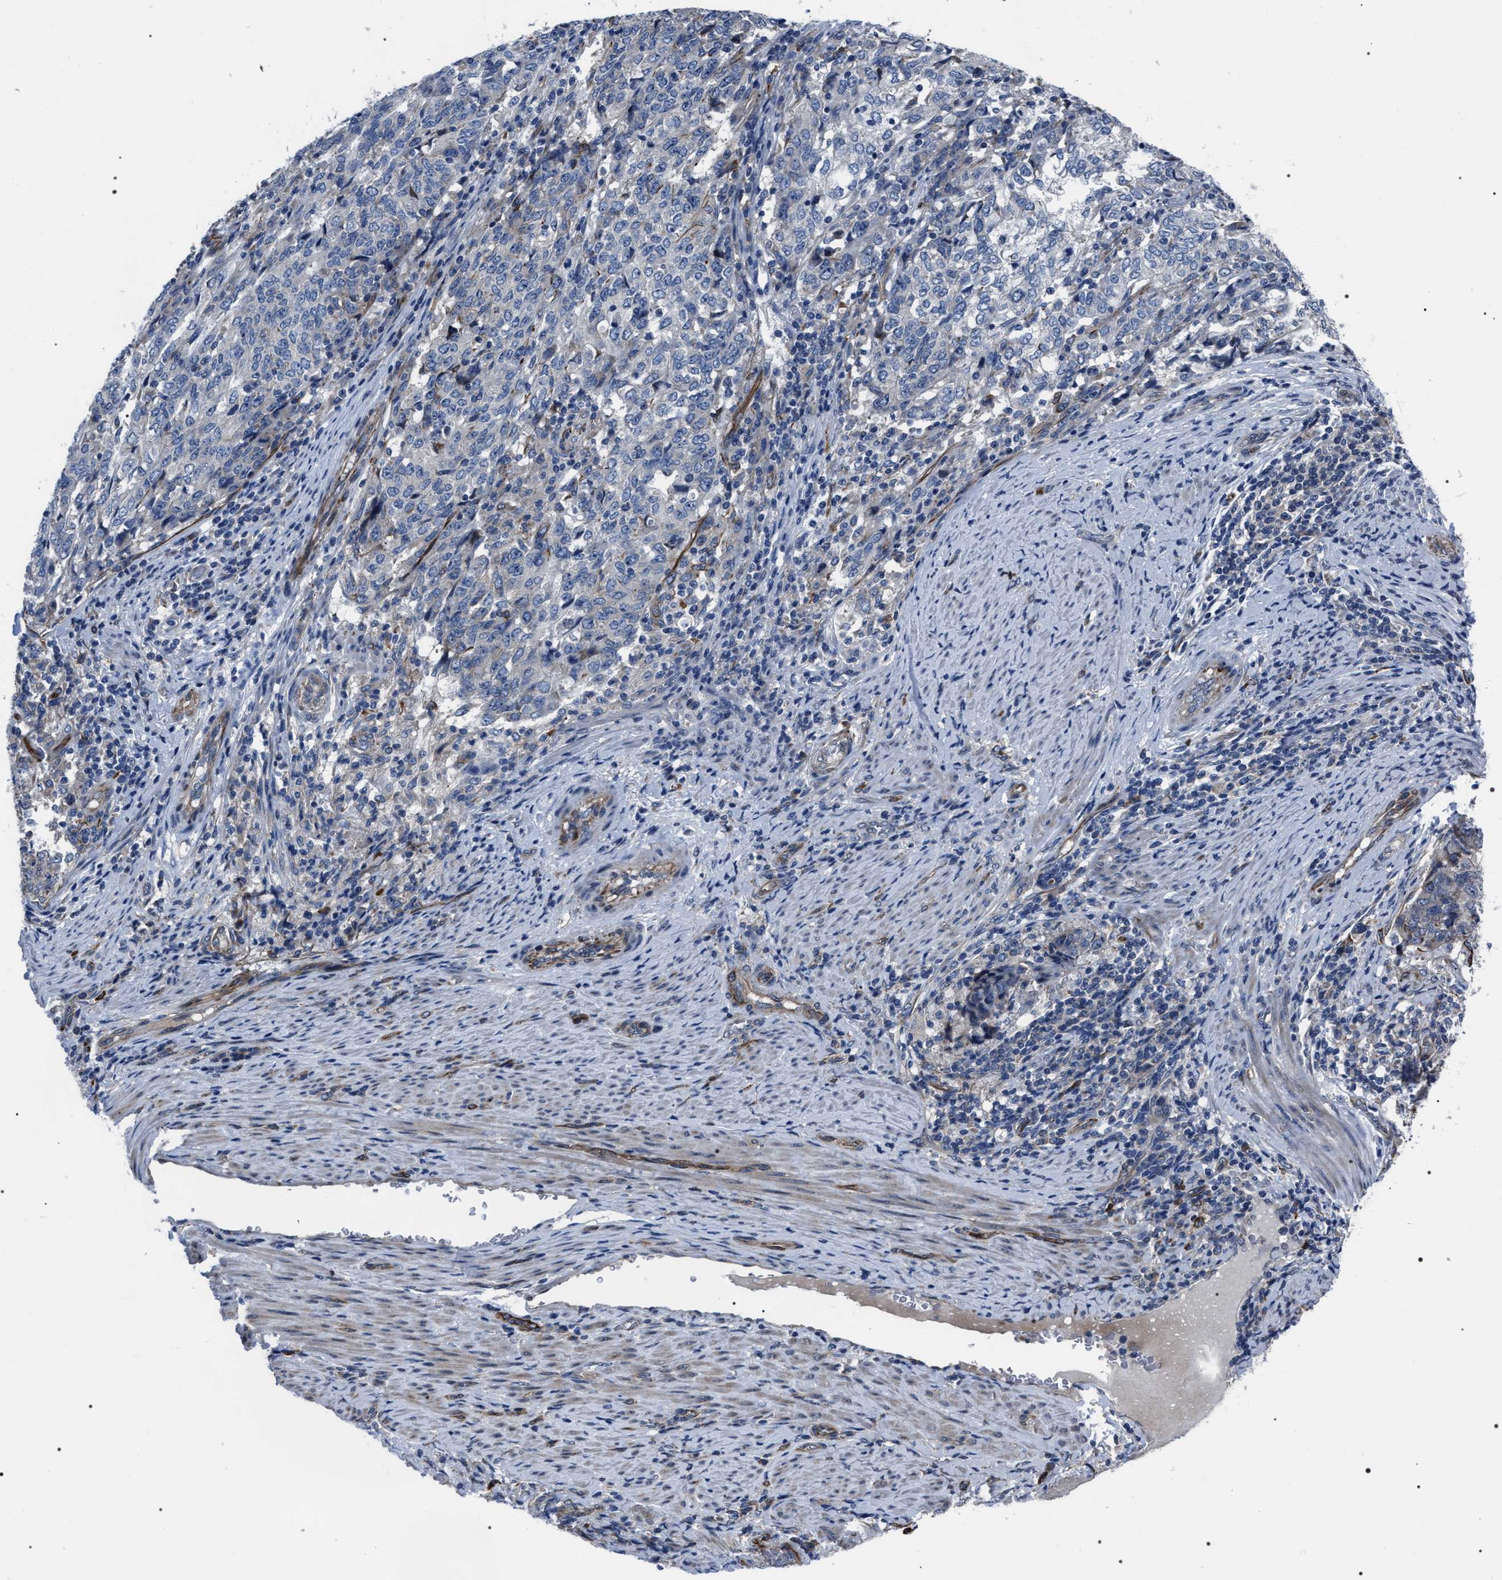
{"staining": {"intensity": "weak", "quantity": "<25%", "location": "cytoplasmic/membranous"}, "tissue": "endometrial cancer", "cell_type": "Tumor cells", "image_type": "cancer", "snomed": [{"axis": "morphology", "description": "Adenocarcinoma, NOS"}, {"axis": "topography", "description": "Endometrium"}], "caption": "This image is of adenocarcinoma (endometrial) stained with immunohistochemistry (IHC) to label a protein in brown with the nuclei are counter-stained blue. There is no expression in tumor cells. Nuclei are stained in blue.", "gene": "PKD1L1", "patient": {"sex": "female", "age": 80}}